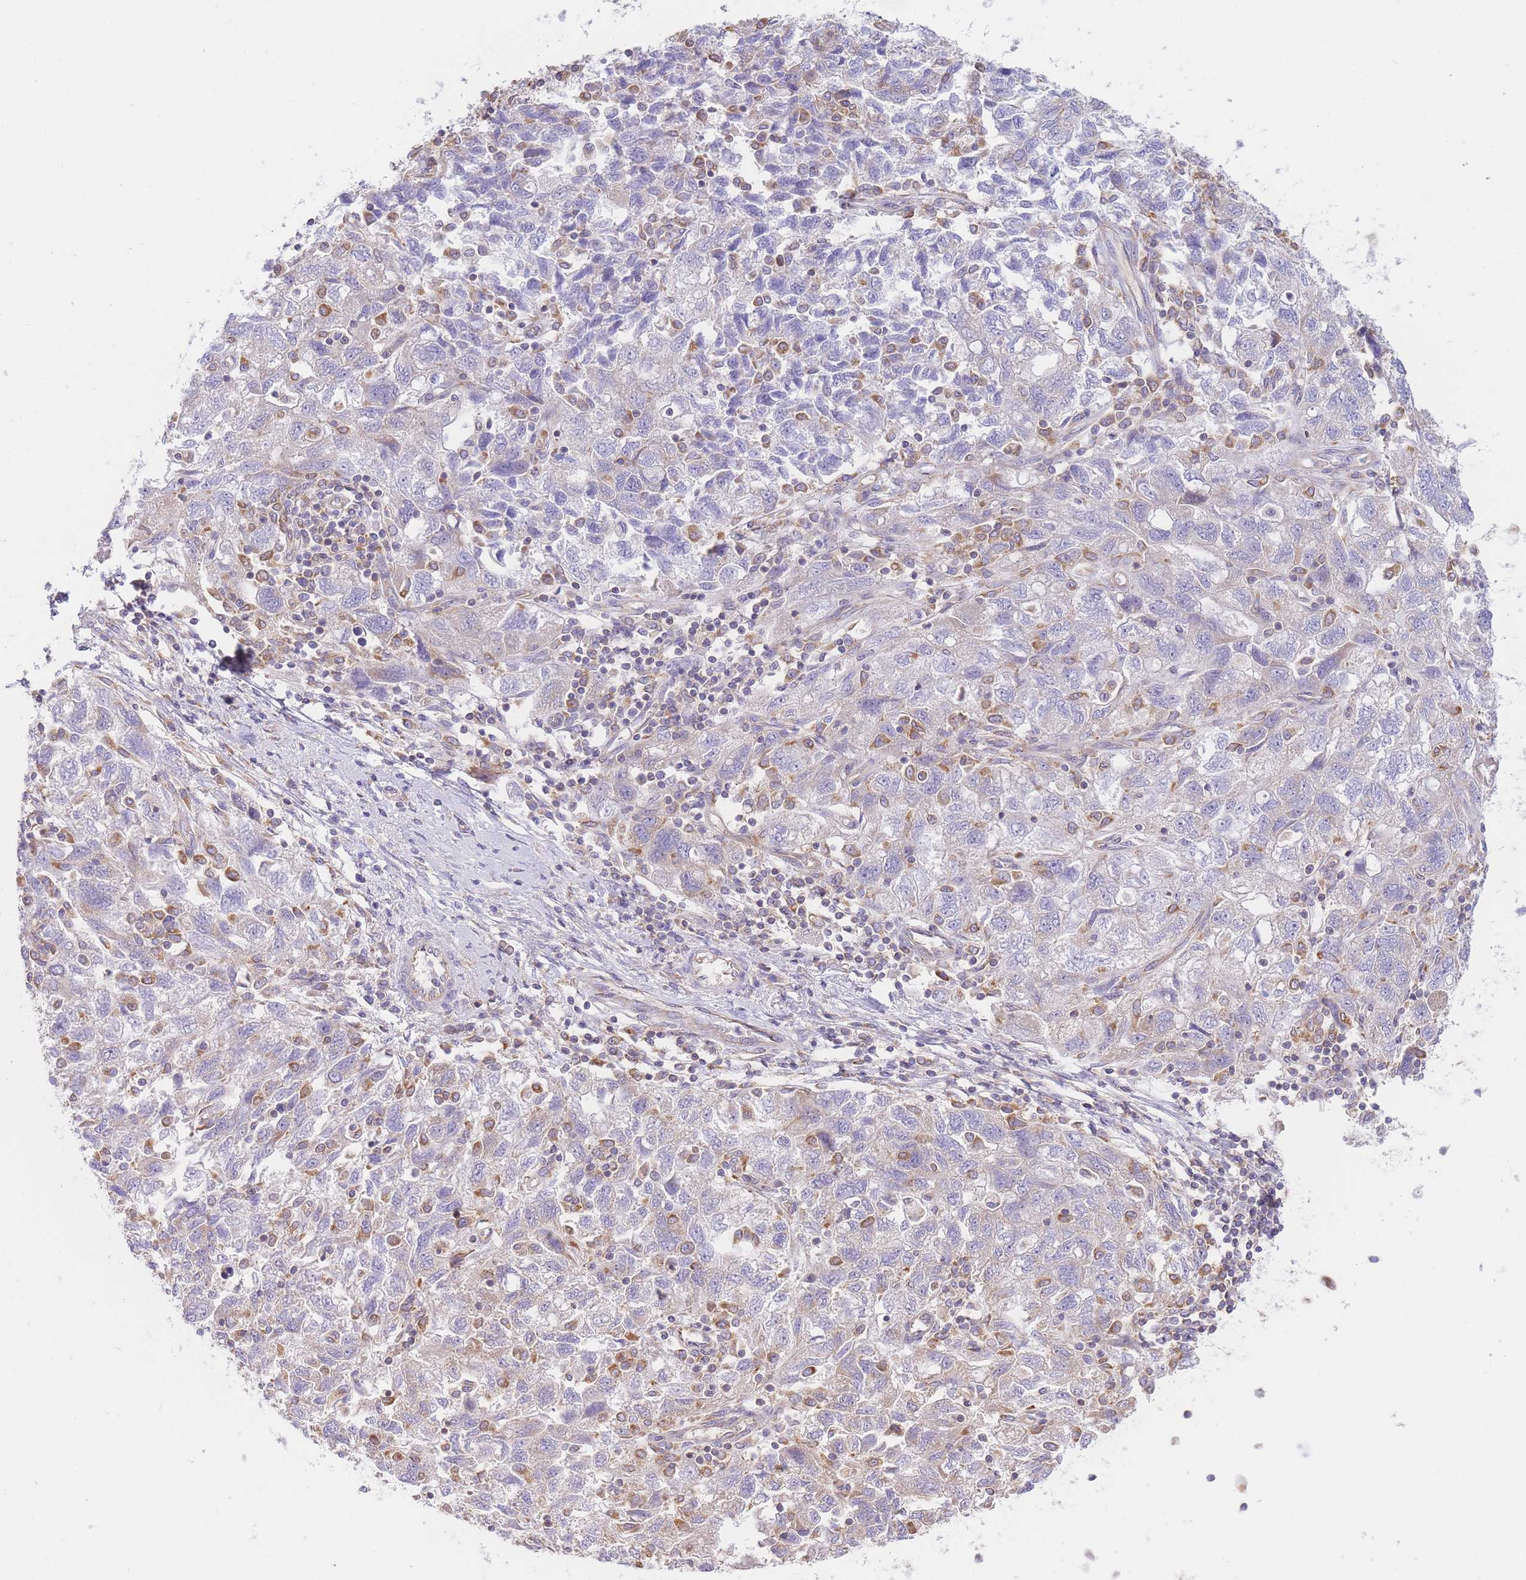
{"staining": {"intensity": "moderate", "quantity": "<25%", "location": "cytoplasmic/membranous"}, "tissue": "ovarian cancer", "cell_type": "Tumor cells", "image_type": "cancer", "snomed": [{"axis": "morphology", "description": "Carcinoma, NOS"}, {"axis": "morphology", "description": "Cystadenocarcinoma, serous, NOS"}, {"axis": "topography", "description": "Ovary"}], "caption": "Immunohistochemical staining of carcinoma (ovarian) reveals low levels of moderate cytoplasmic/membranous positivity in about <25% of tumor cells.", "gene": "SH2B2", "patient": {"sex": "female", "age": 69}}